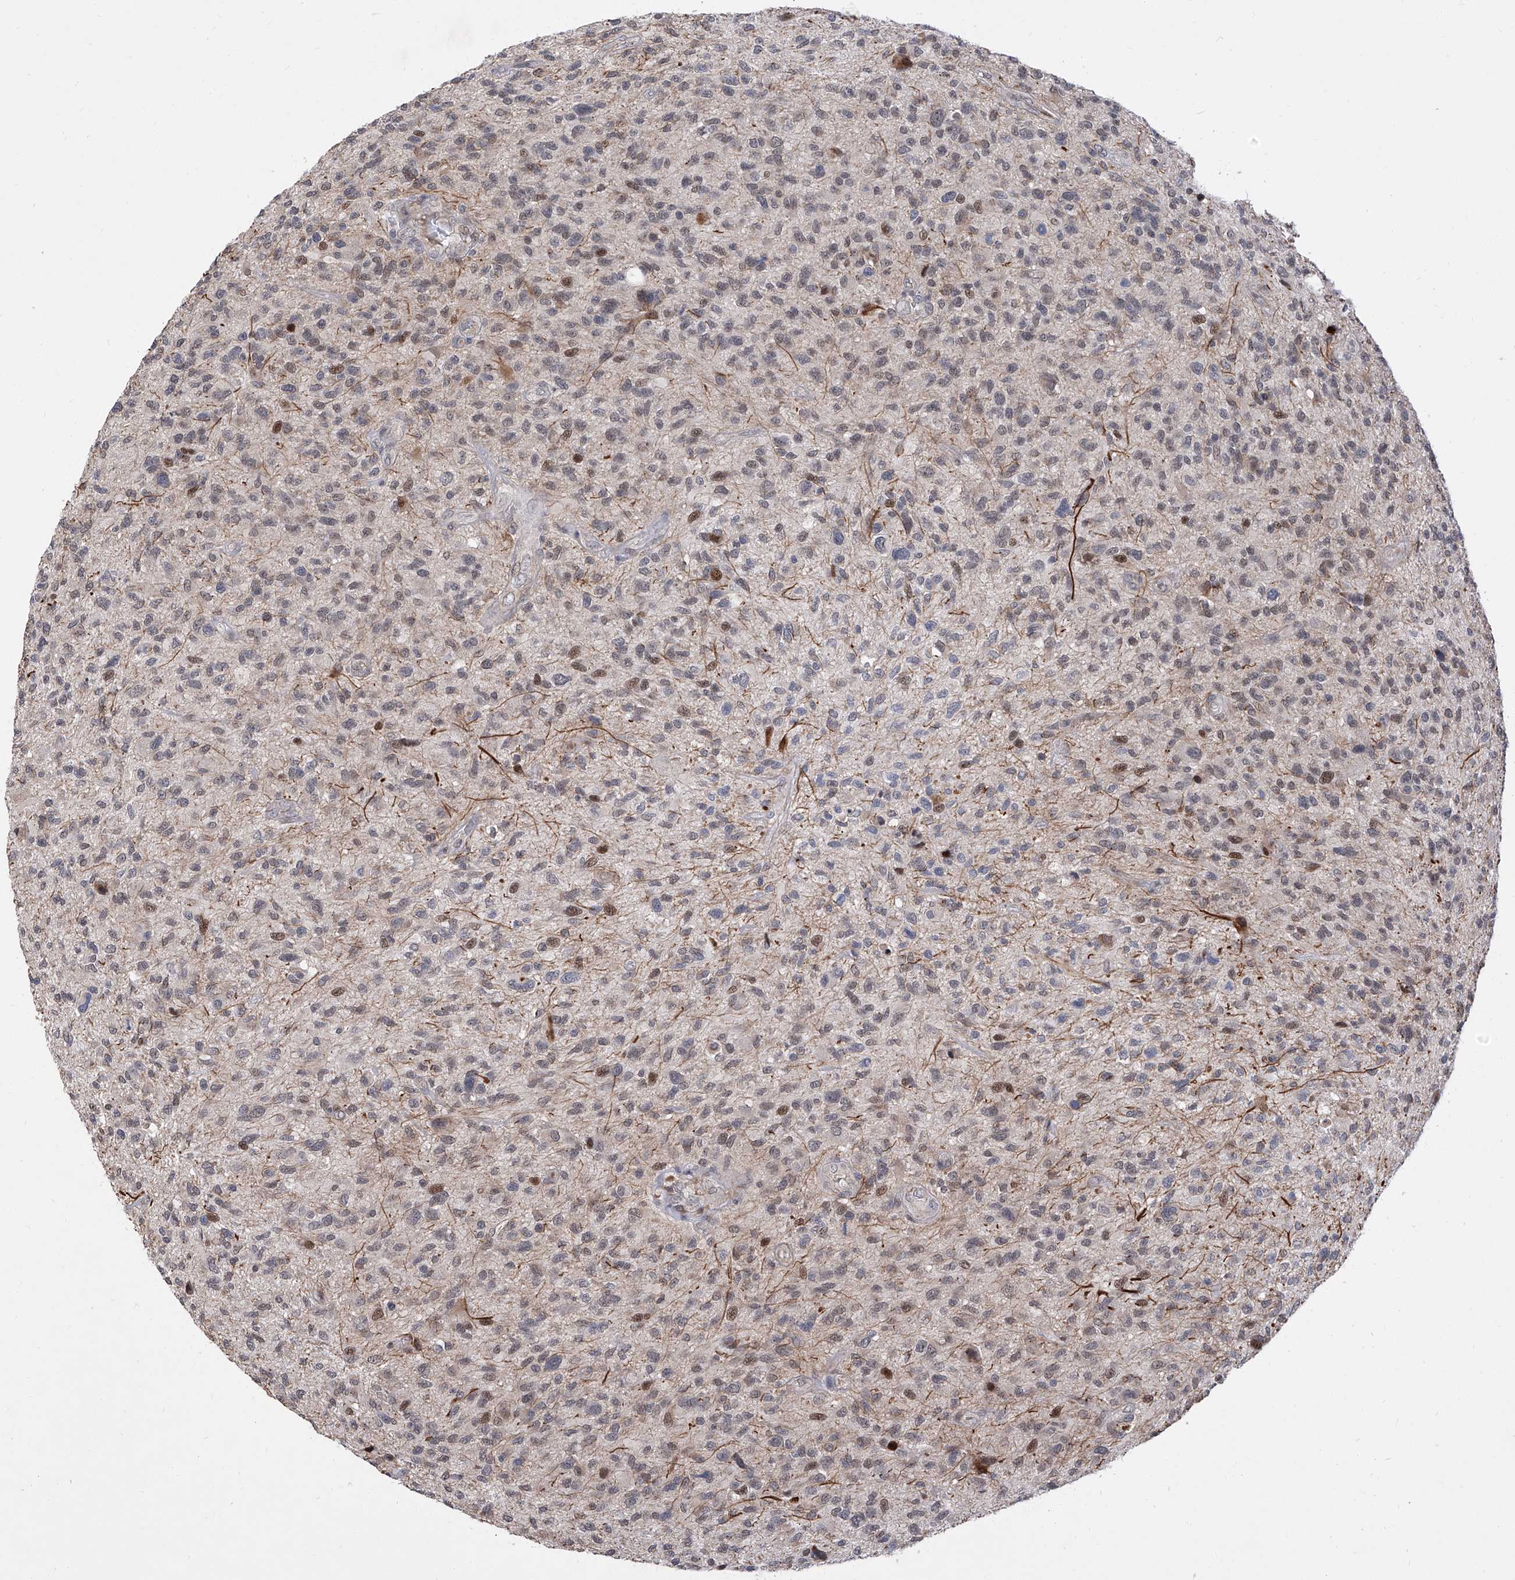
{"staining": {"intensity": "weak", "quantity": "<25%", "location": "cytoplasmic/membranous"}, "tissue": "glioma", "cell_type": "Tumor cells", "image_type": "cancer", "snomed": [{"axis": "morphology", "description": "Glioma, malignant, High grade"}, {"axis": "topography", "description": "Brain"}], "caption": "Histopathology image shows no protein staining in tumor cells of malignant glioma (high-grade) tissue. (DAB (3,3'-diaminobenzidine) immunohistochemistry (IHC) with hematoxylin counter stain).", "gene": "FARP2", "patient": {"sex": "male", "age": 47}}